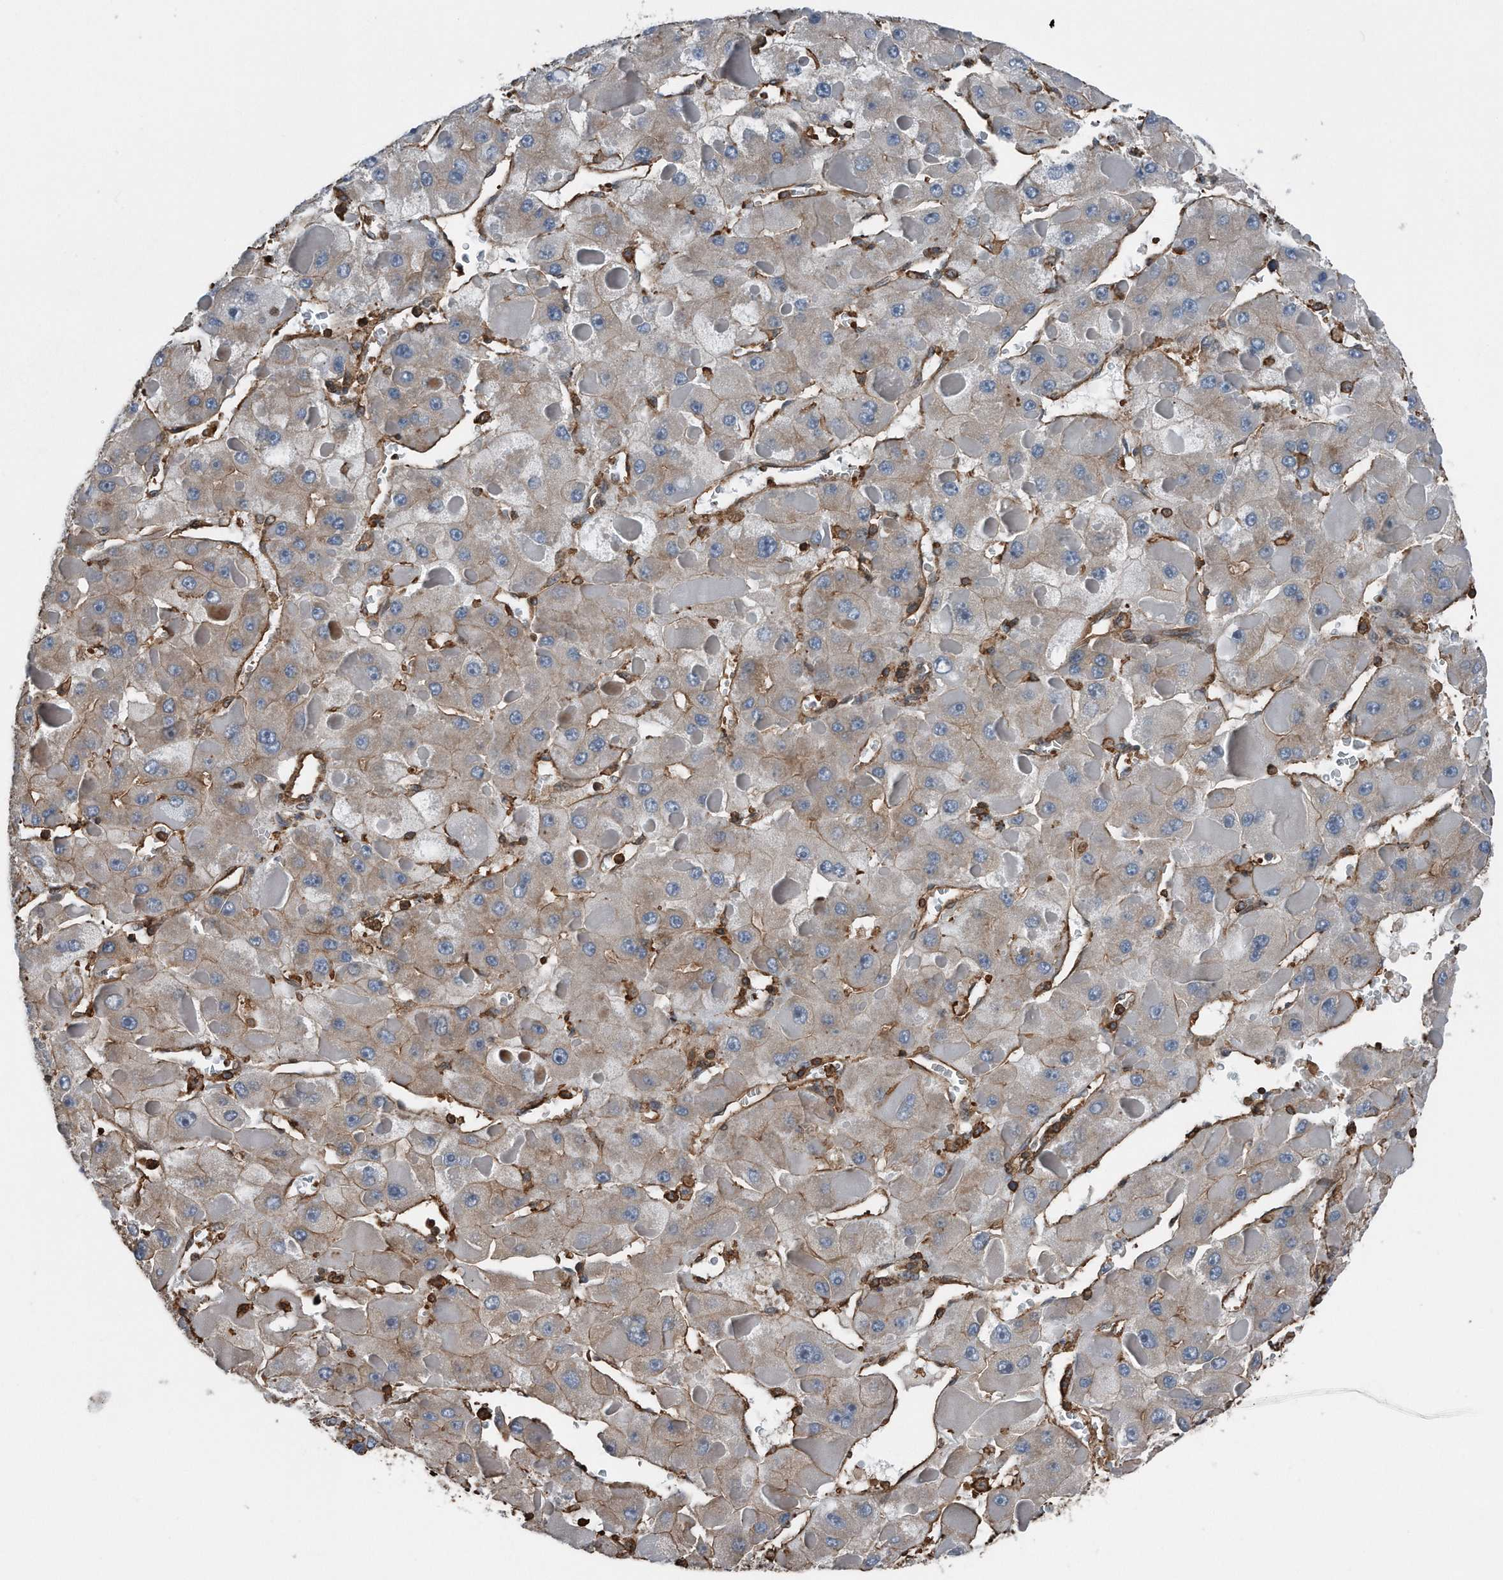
{"staining": {"intensity": "moderate", "quantity": "25%-75%", "location": "cytoplasmic/membranous"}, "tissue": "liver cancer", "cell_type": "Tumor cells", "image_type": "cancer", "snomed": [{"axis": "morphology", "description": "Carcinoma, Hepatocellular, NOS"}, {"axis": "topography", "description": "Liver"}], "caption": "An image of hepatocellular carcinoma (liver) stained for a protein demonstrates moderate cytoplasmic/membranous brown staining in tumor cells. Using DAB (3,3'-diaminobenzidine) (brown) and hematoxylin (blue) stains, captured at high magnification using brightfield microscopy.", "gene": "RSPO3", "patient": {"sex": "female", "age": 73}}